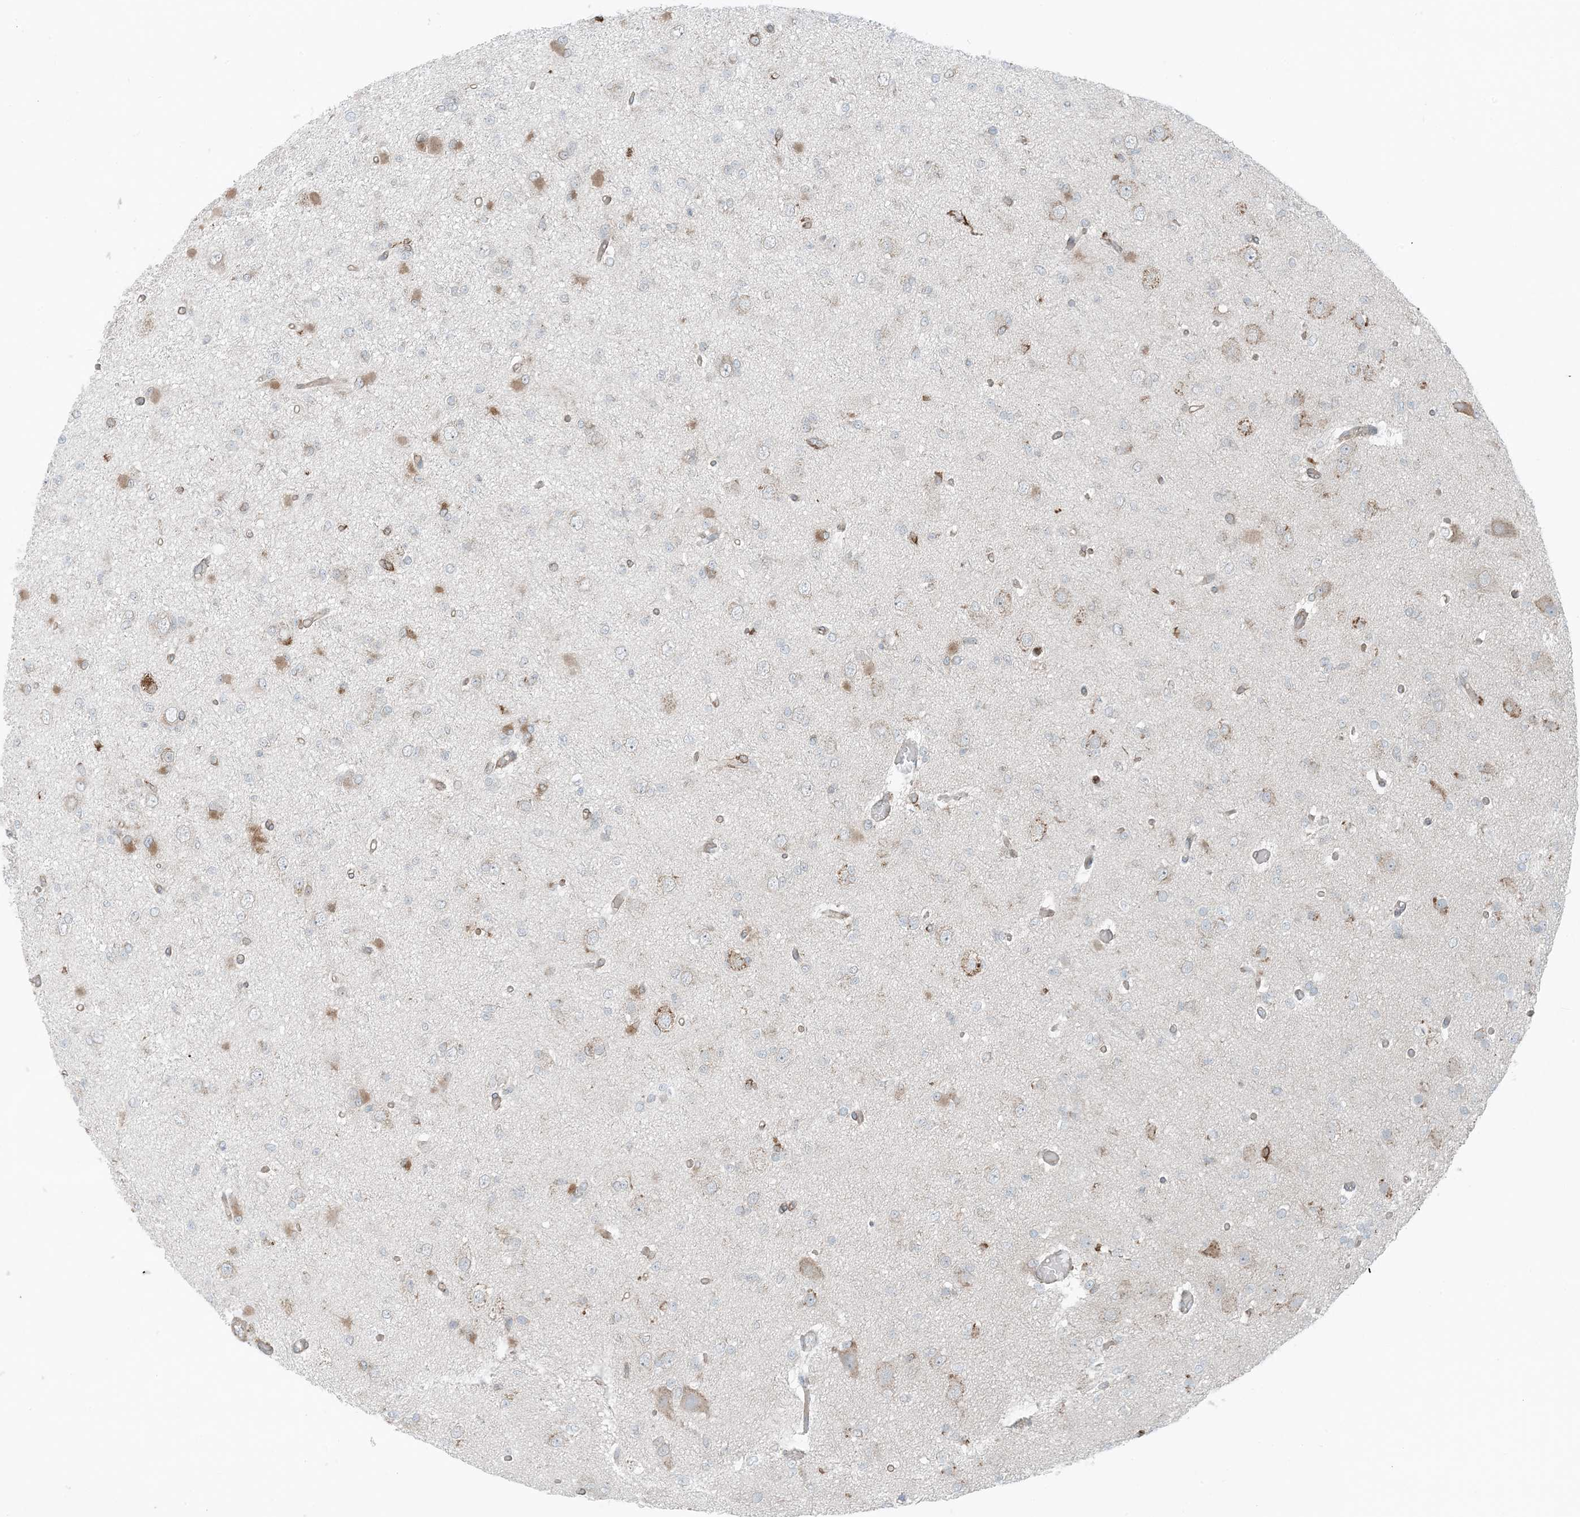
{"staining": {"intensity": "weak", "quantity": "25%-75%", "location": "cytoplasmic/membranous"}, "tissue": "glioma", "cell_type": "Tumor cells", "image_type": "cancer", "snomed": [{"axis": "morphology", "description": "Glioma, malignant, Low grade"}, {"axis": "topography", "description": "Brain"}], "caption": "Approximately 25%-75% of tumor cells in glioma show weak cytoplasmic/membranous protein staining as visualized by brown immunohistochemical staining.", "gene": "CERKL", "patient": {"sex": "female", "age": 22}}